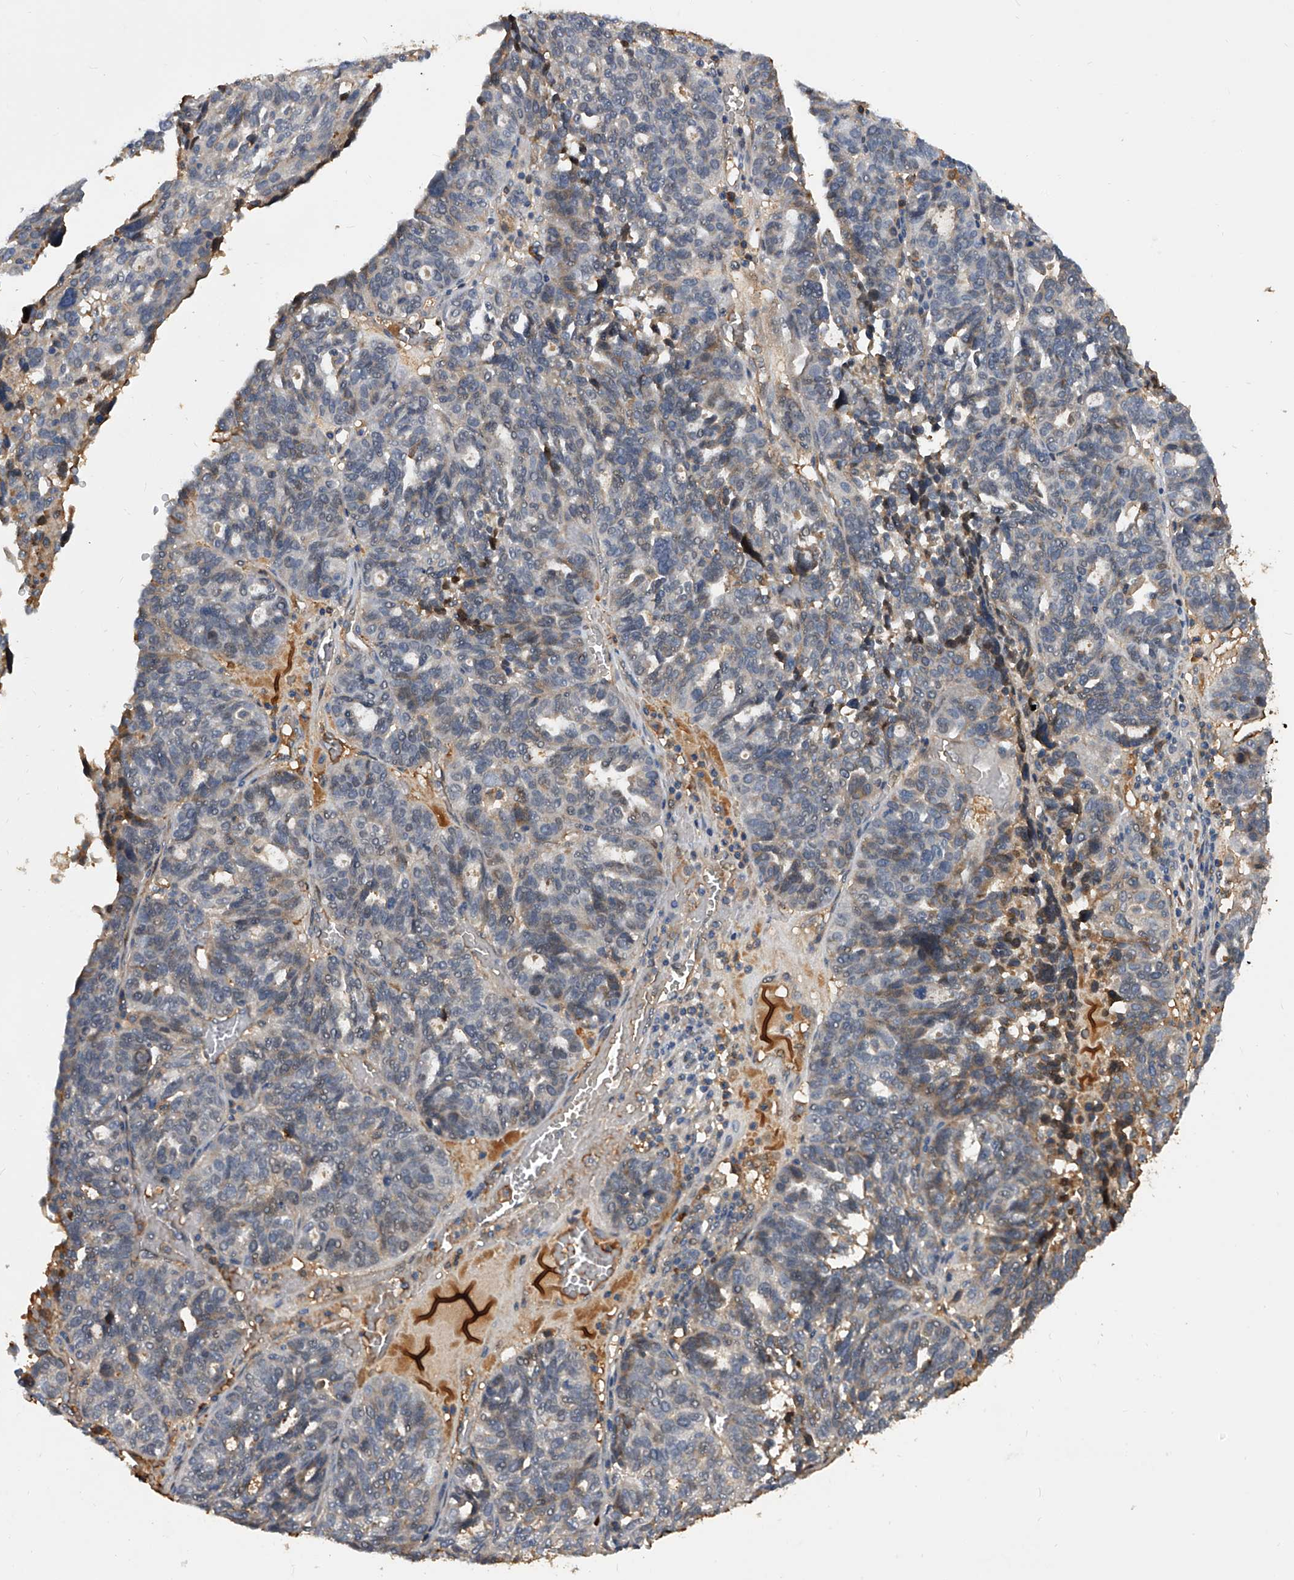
{"staining": {"intensity": "weak", "quantity": "<25%", "location": "cytoplasmic/membranous"}, "tissue": "ovarian cancer", "cell_type": "Tumor cells", "image_type": "cancer", "snomed": [{"axis": "morphology", "description": "Cystadenocarcinoma, serous, NOS"}, {"axis": "topography", "description": "Ovary"}], "caption": "Immunohistochemical staining of human ovarian serous cystadenocarcinoma exhibits no significant staining in tumor cells. The staining was performed using DAB to visualize the protein expression in brown, while the nuclei were stained in blue with hematoxylin (Magnification: 20x).", "gene": "ZNF25", "patient": {"sex": "female", "age": 59}}